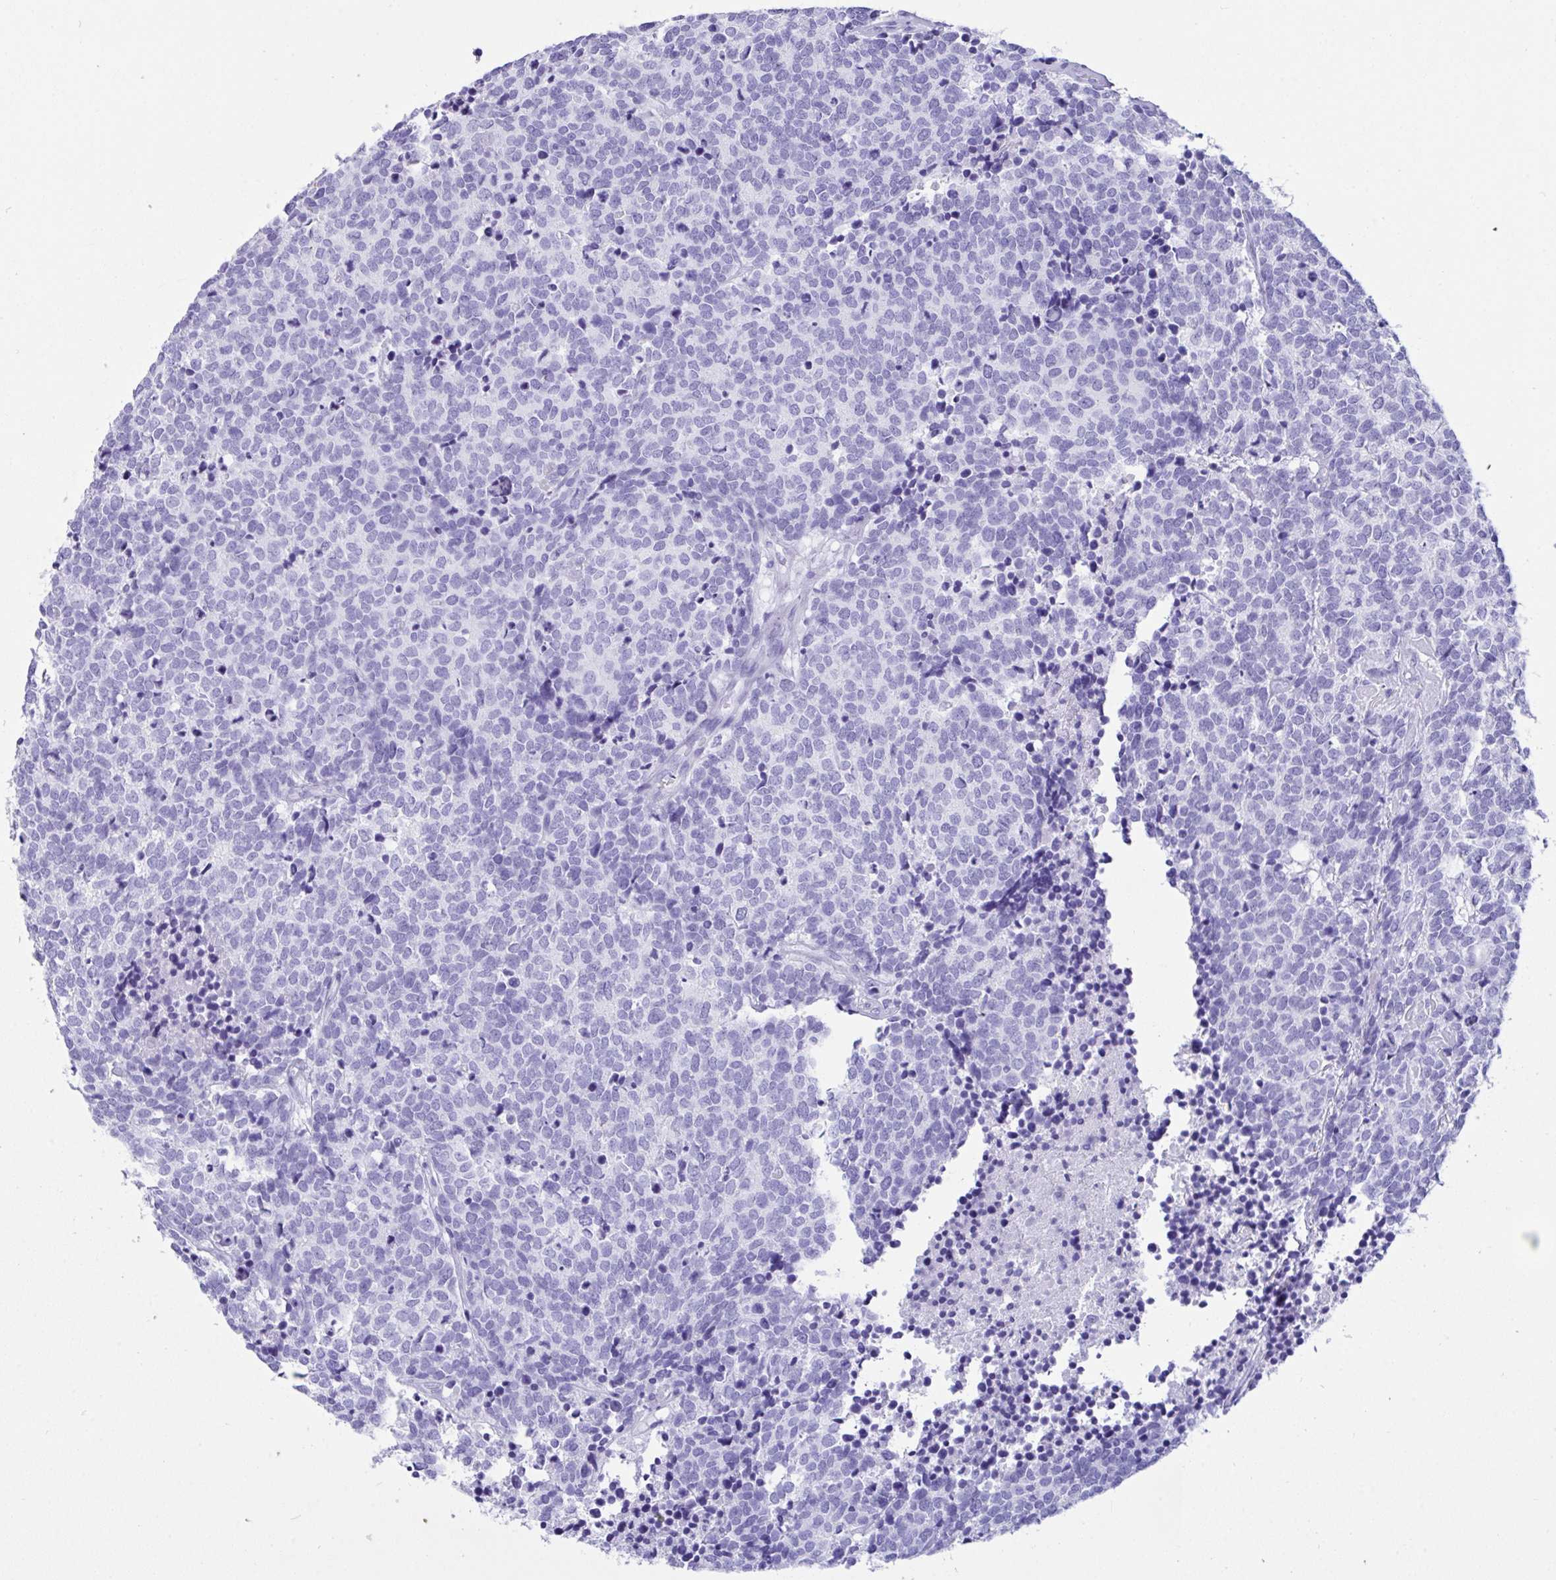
{"staining": {"intensity": "negative", "quantity": "none", "location": "none"}, "tissue": "carcinoid", "cell_type": "Tumor cells", "image_type": "cancer", "snomed": [{"axis": "morphology", "description": "Carcinoid, malignant, NOS"}, {"axis": "topography", "description": "Skin"}], "caption": "Immunohistochemical staining of malignant carcinoid displays no significant positivity in tumor cells.", "gene": "BEST4", "patient": {"sex": "female", "age": 79}}